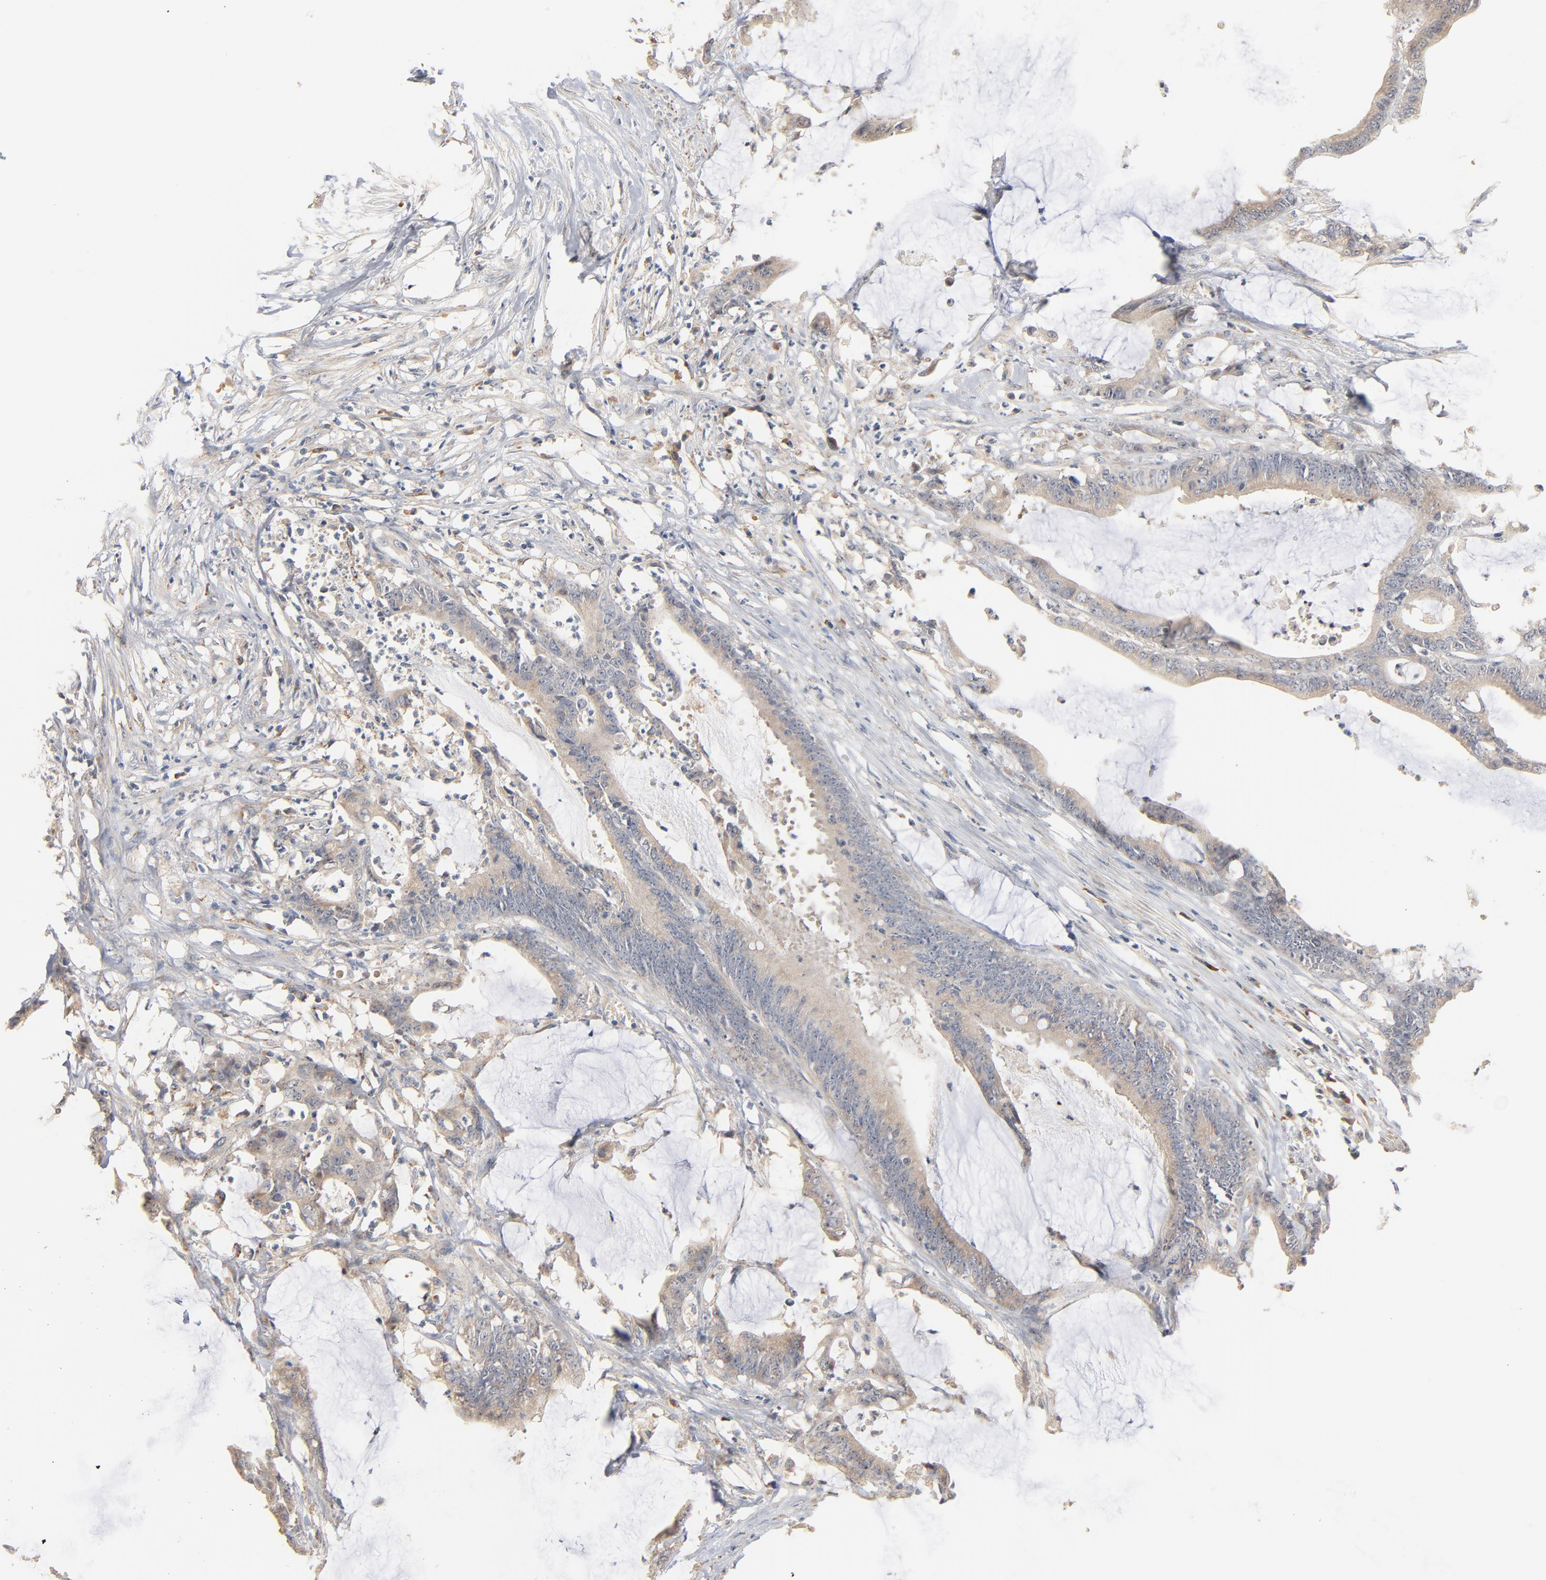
{"staining": {"intensity": "negative", "quantity": "none", "location": "none"}, "tissue": "colorectal cancer", "cell_type": "Tumor cells", "image_type": "cancer", "snomed": [{"axis": "morphology", "description": "Adenocarcinoma, NOS"}, {"axis": "topography", "description": "Rectum"}], "caption": "Protein analysis of colorectal cancer (adenocarcinoma) demonstrates no significant staining in tumor cells.", "gene": "ZDHHC8", "patient": {"sex": "female", "age": 66}}